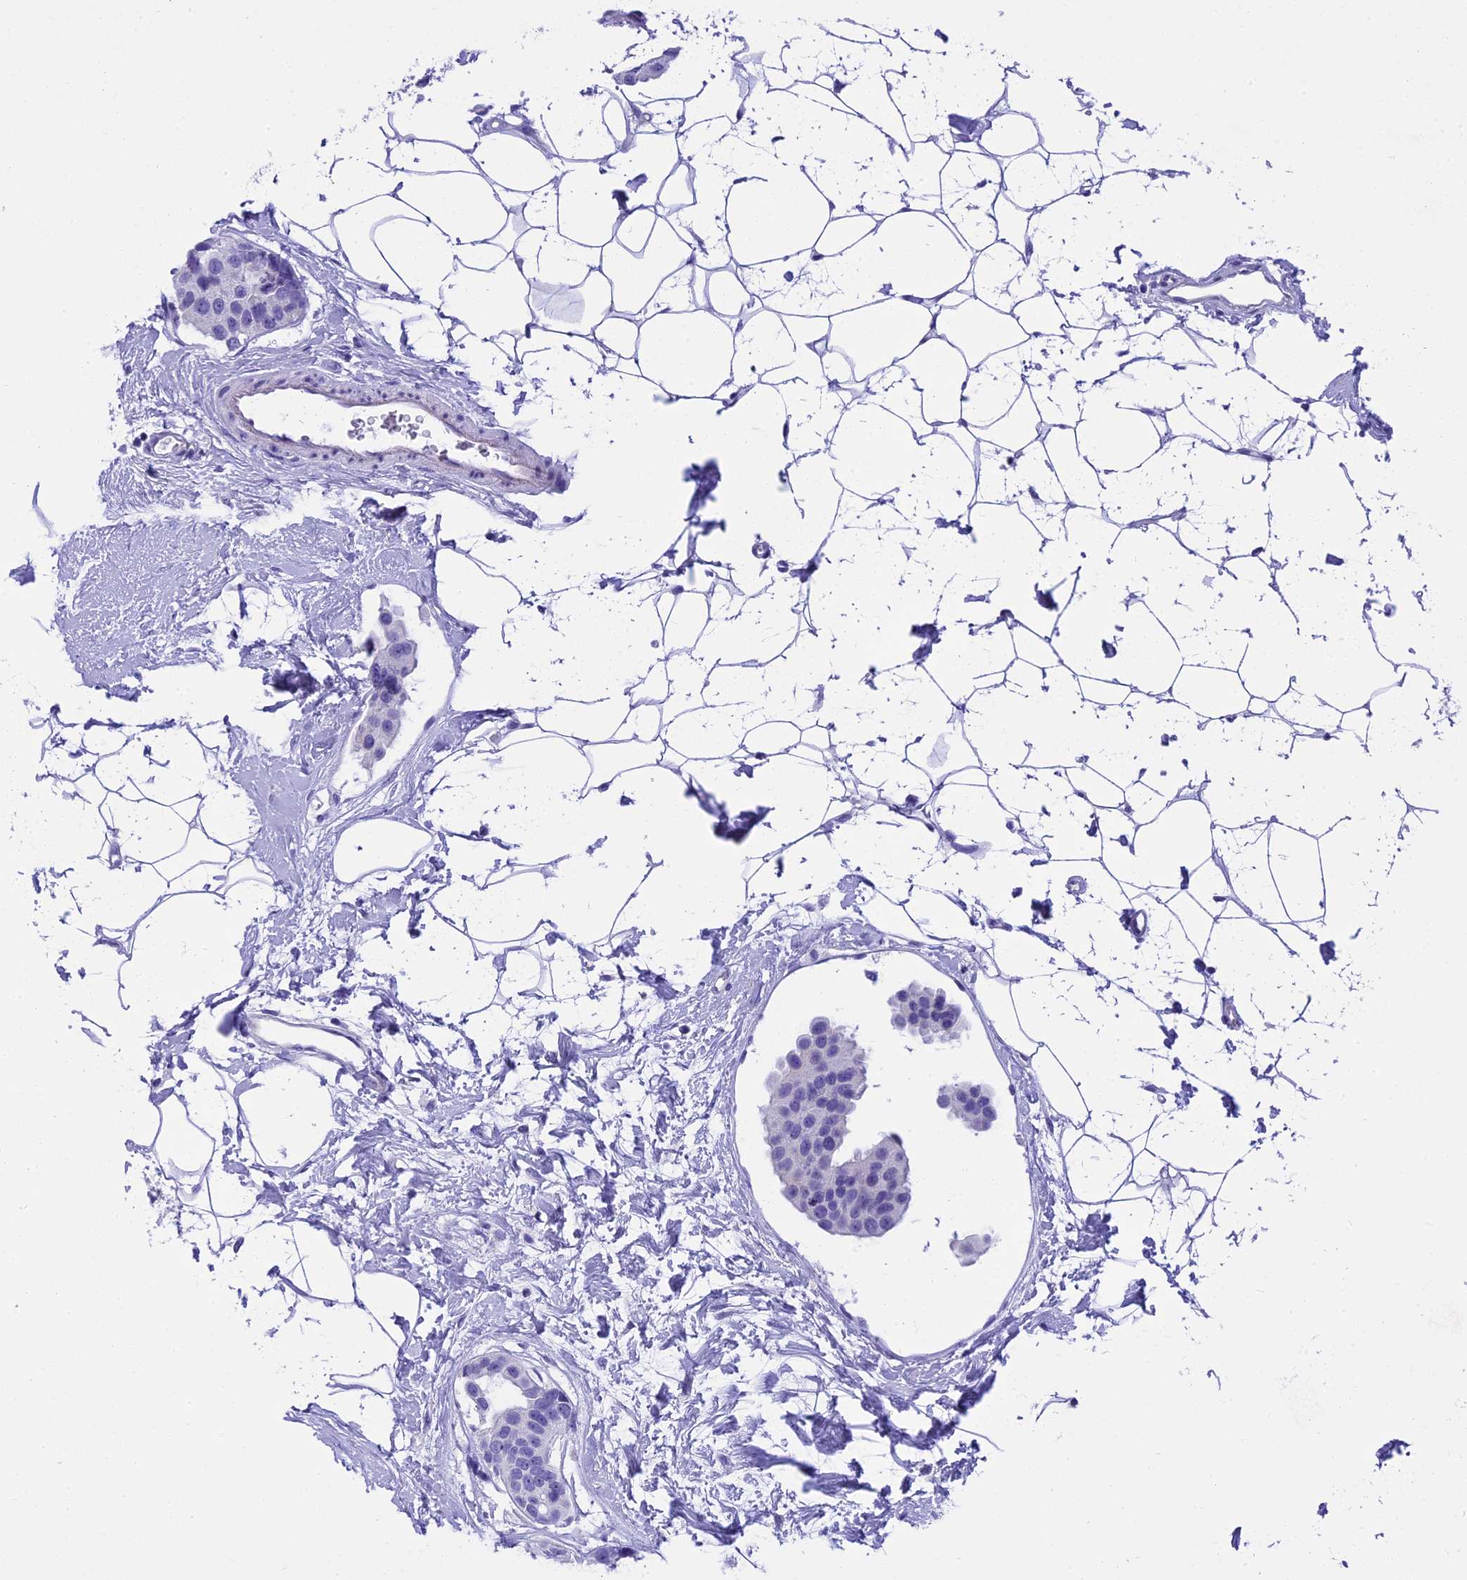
{"staining": {"intensity": "negative", "quantity": "none", "location": "none"}, "tissue": "breast cancer", "cell_type": "Tumor cells", "image_type": "cancer", "snomed": [{"axis": "morphology", "description": "Normal tissue, NOS"}, {"axis": "morphology", "description": "Duct carcinoma"}, {"axis": "topography", "description": "Breast"}], "caption": "An immunohistochemistry (IHC) histopathology image of breast cancer is shown. There is no staining in tumor cells of breast cancer.", "gene": "KCTD14", "patient": {"sex": "female", "age": 39}}